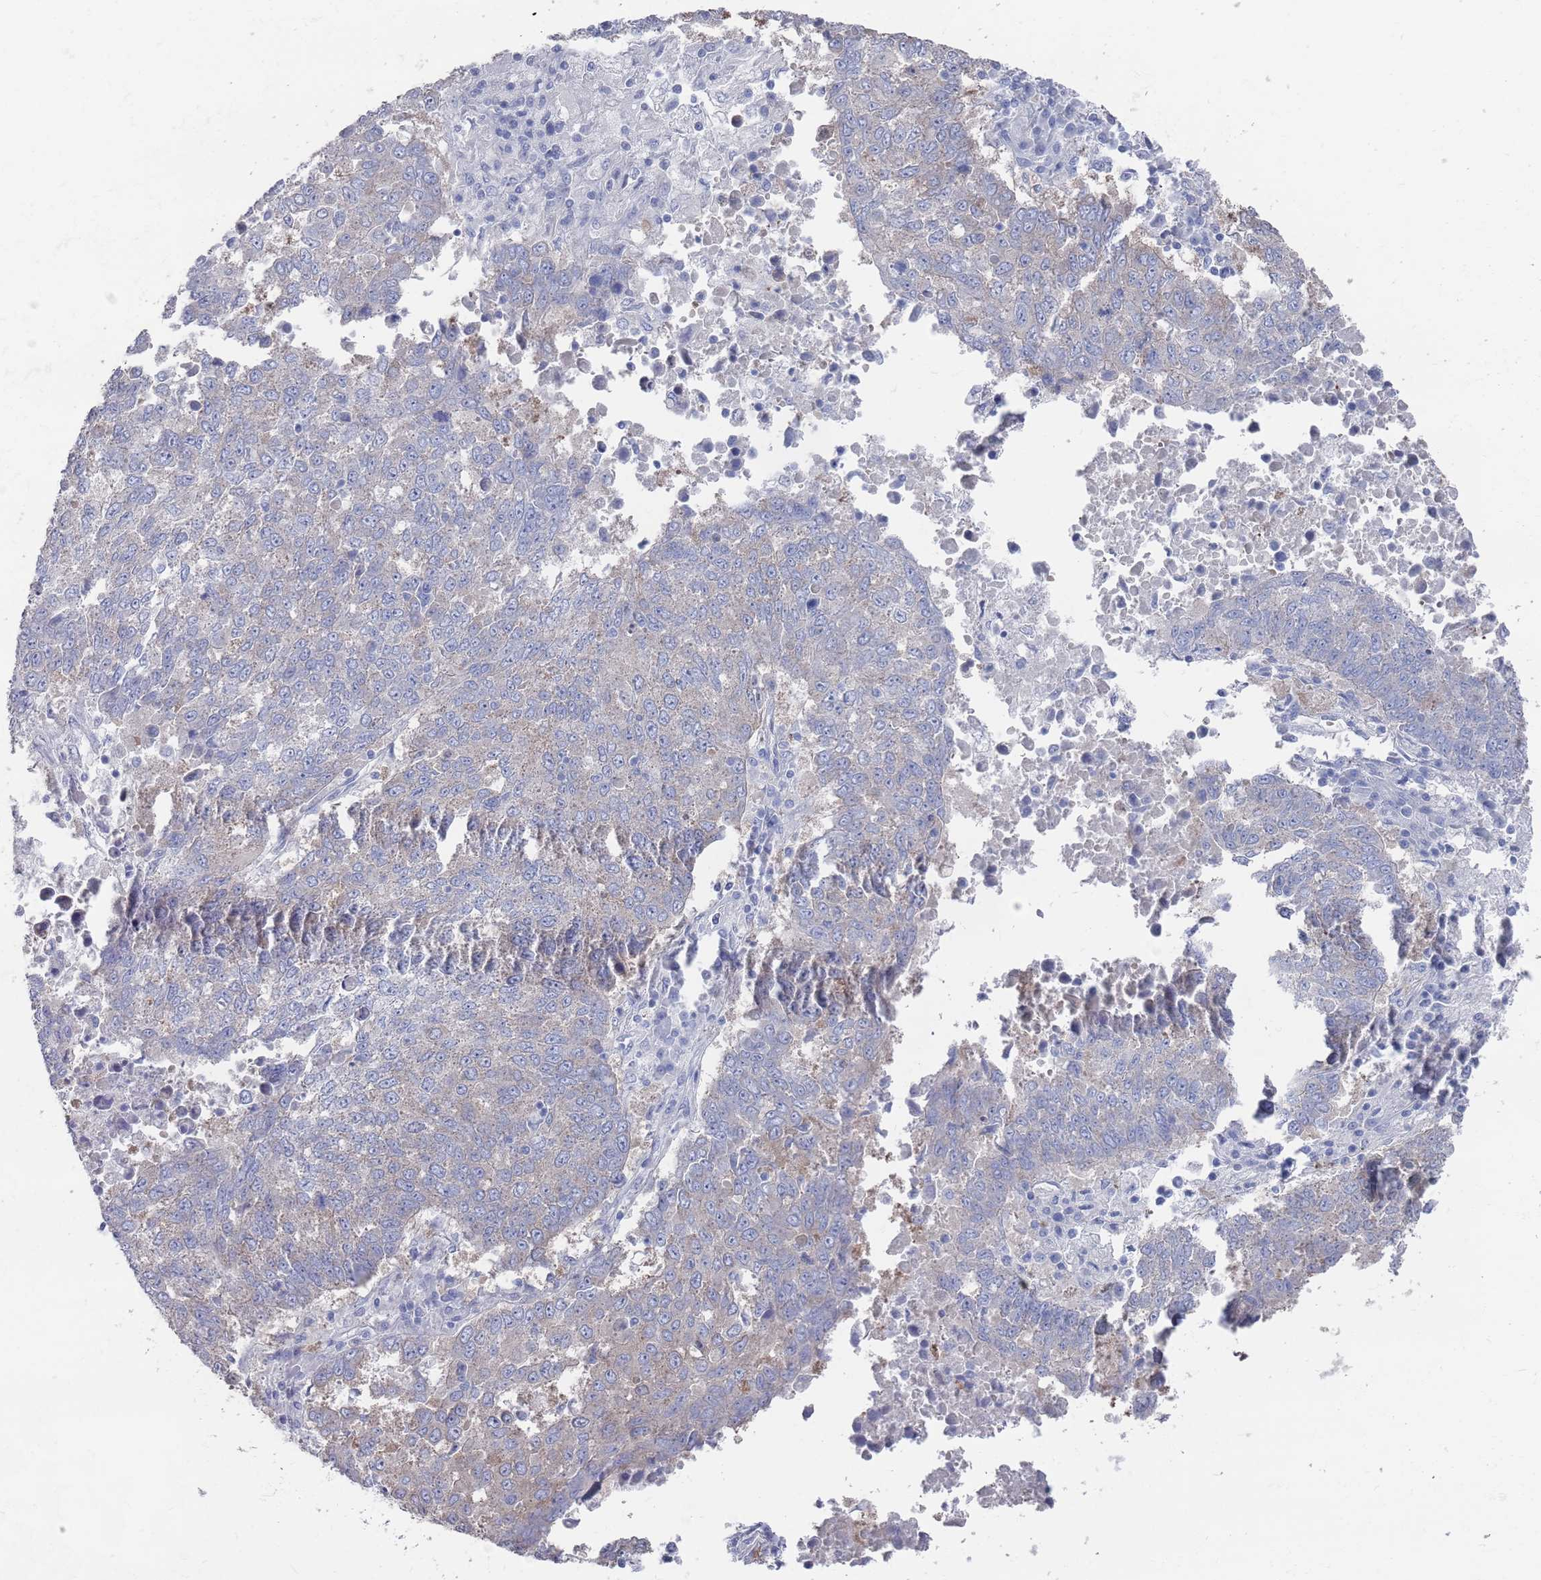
{"staining": {"intensity": "negative", "quantity": "none", "location": "none"}, "tissue": "lung cancer", "cell_type": "Tumor cells", "image_type": "cancer", "snomed": [{"axis": "morphology", "description": "Squamous cell carcinoma, NOS"}, {"axis": "topography", "description": "Lung"}], "caption": "Human squamous cell carcinoma (lung) stained for a protein using immunohistochemistry (IHC) demonstrates no positivity in tumor cells.", "gene": "TMCO3", "patient": {"sex": "male", "age": 73}}